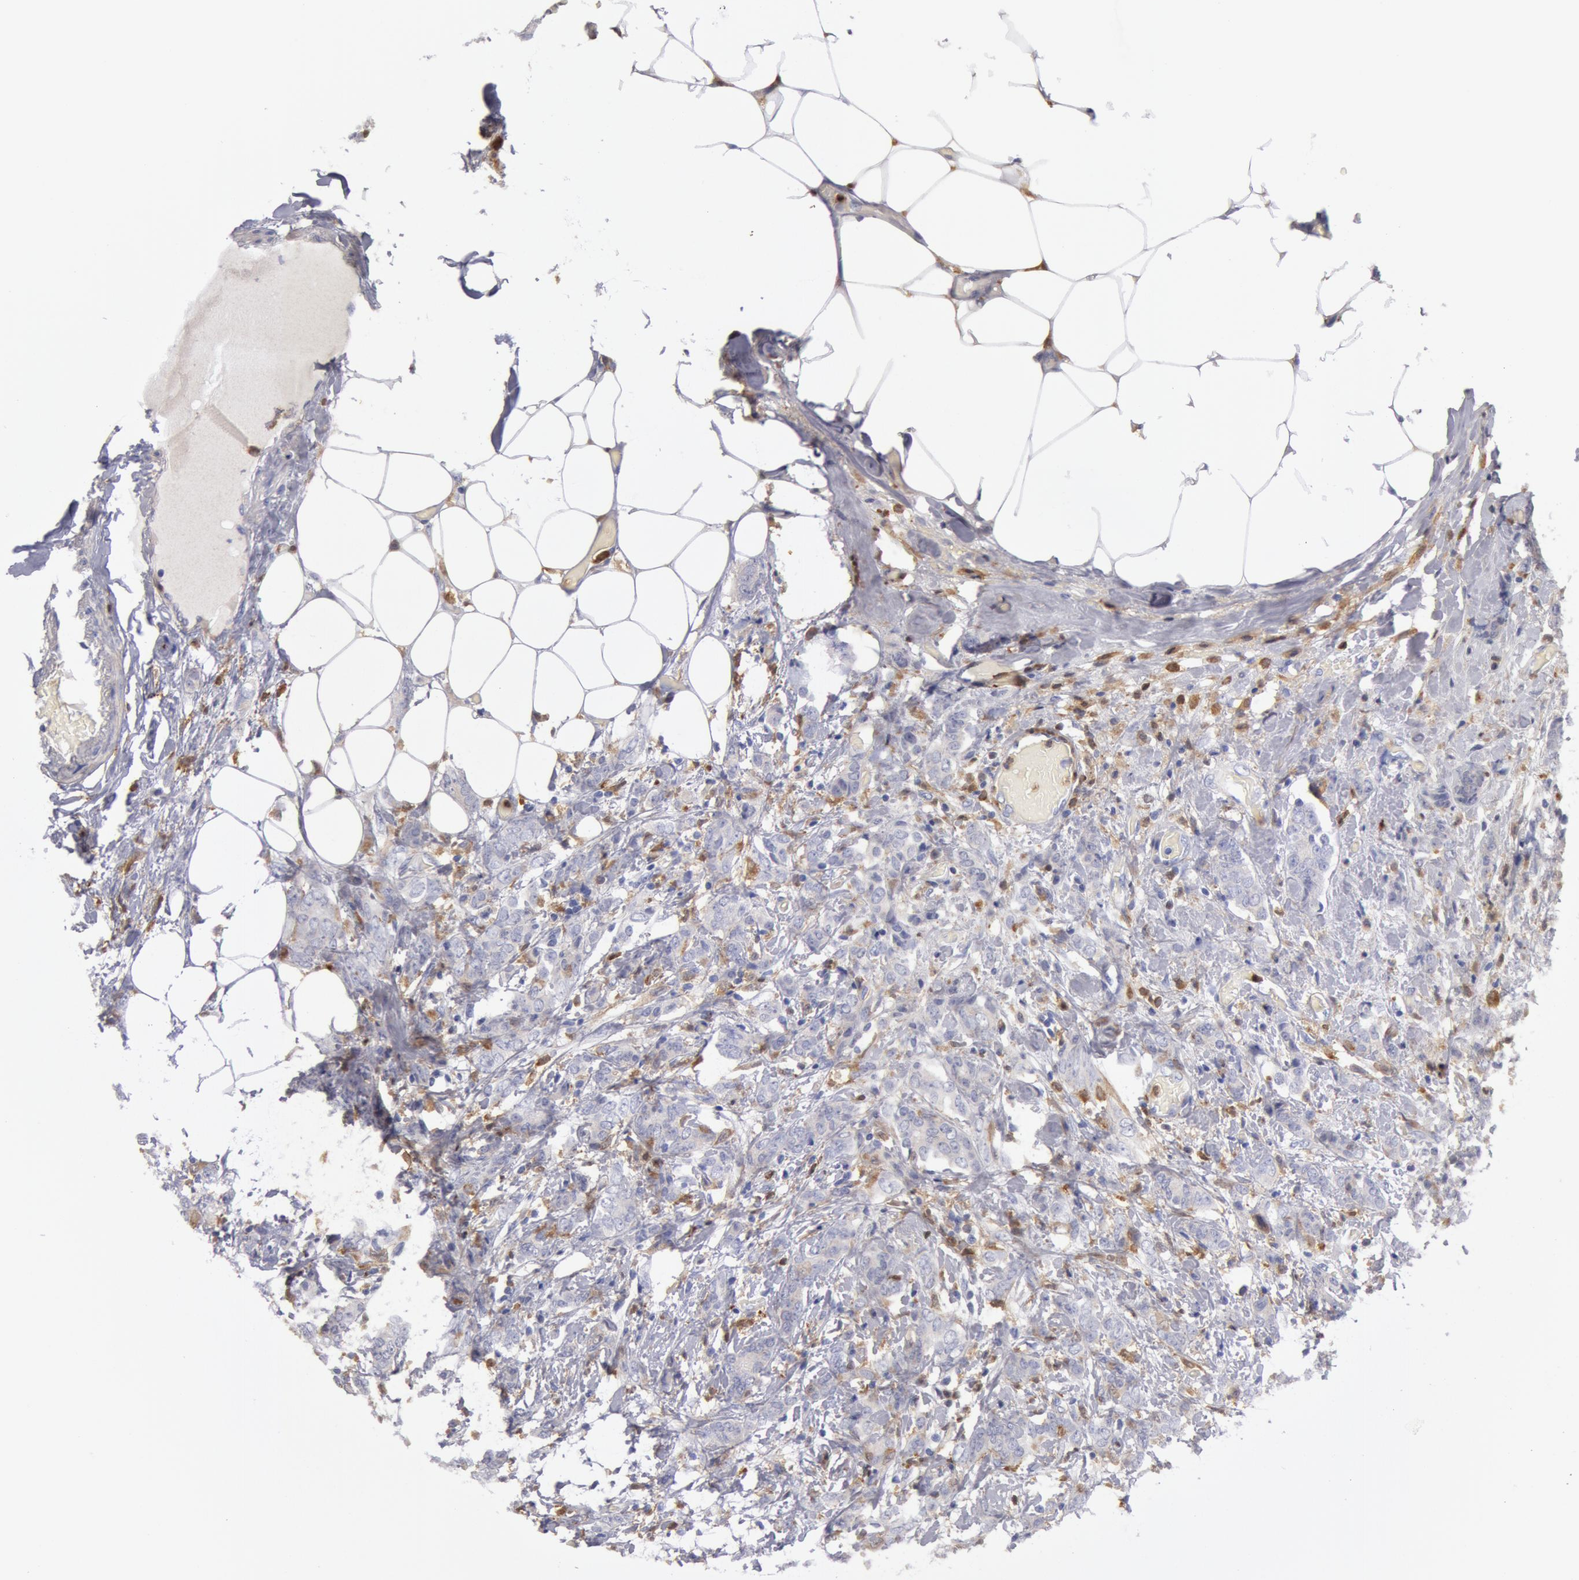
{"staining": {"intensity": "weak", "quantity": "25%-75%", "location": "cytoplasmic/membranous"}, "tissue": "breast cancer", "cell_type": "Tumor cells", "image_type": "cancer", "snomed": [{"axis": "morphology", "description": "Duct carcinoma"}, {"axis": "topography", "description": "Breast"}], "caption": "Immunohistochemical staining of human breast cancer exhibits weak cytoplasmic/membranous protein expression in approximately 25%-75% of tumor cells.", "gene": "SYK", "patient": {"sex": "female", "age": 53}}